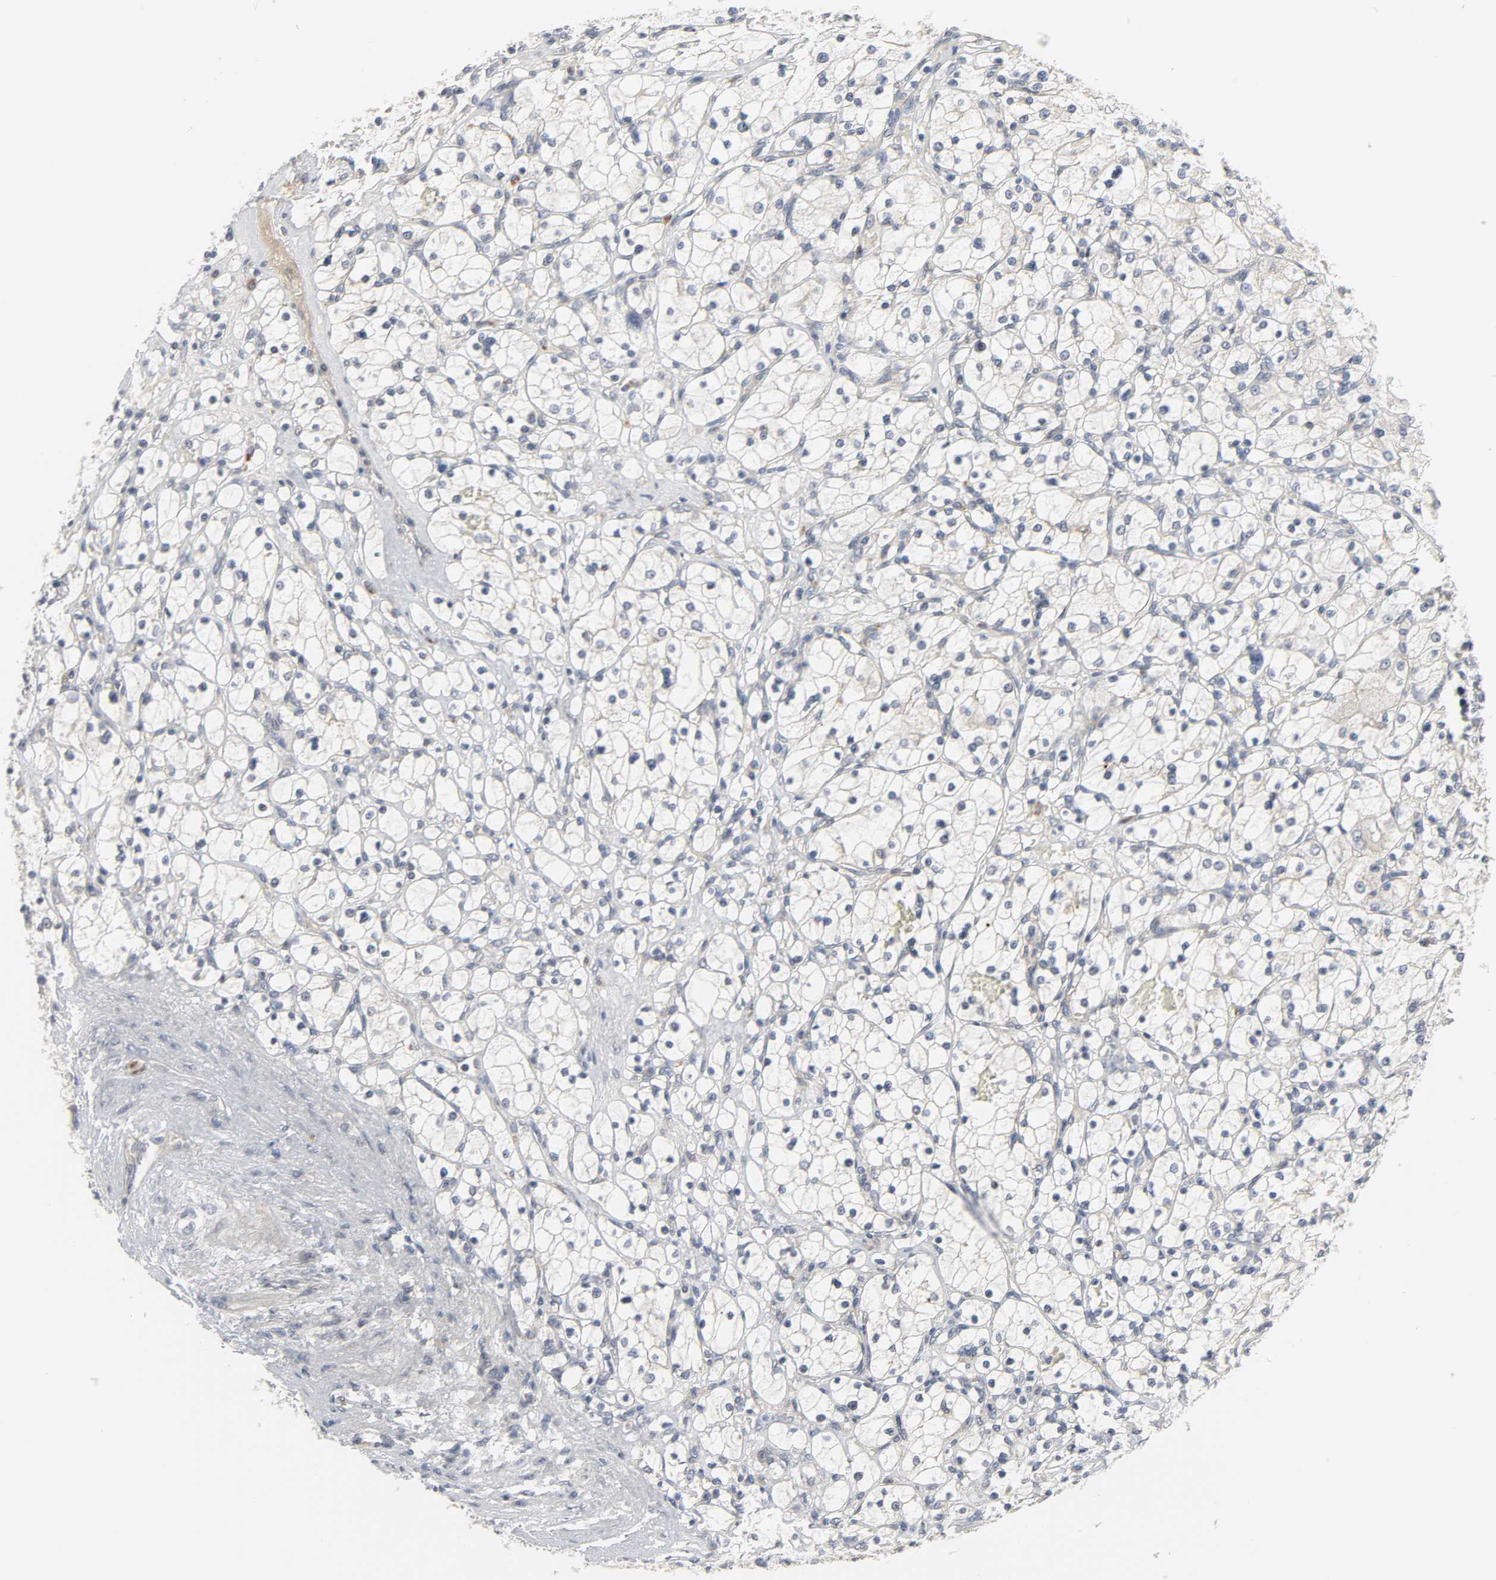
{"staining": {"intensity": "negative", "quantity": "none", "location": "none"}, "tissue": "renal cancer", "cell_type": "Tumor cells", "image_type": "cancer", "snomed": [{"axis": "morphology", "description": "Adenocarcinoma, NOS"}, {"axis": "topography", "description": "Kidney"}], "caption": "This is an IHC image of human renal cancer. There is no expression in tumor cells.", "gene": "CLIP1", "patient": {"sex": "female", "age": 83}}